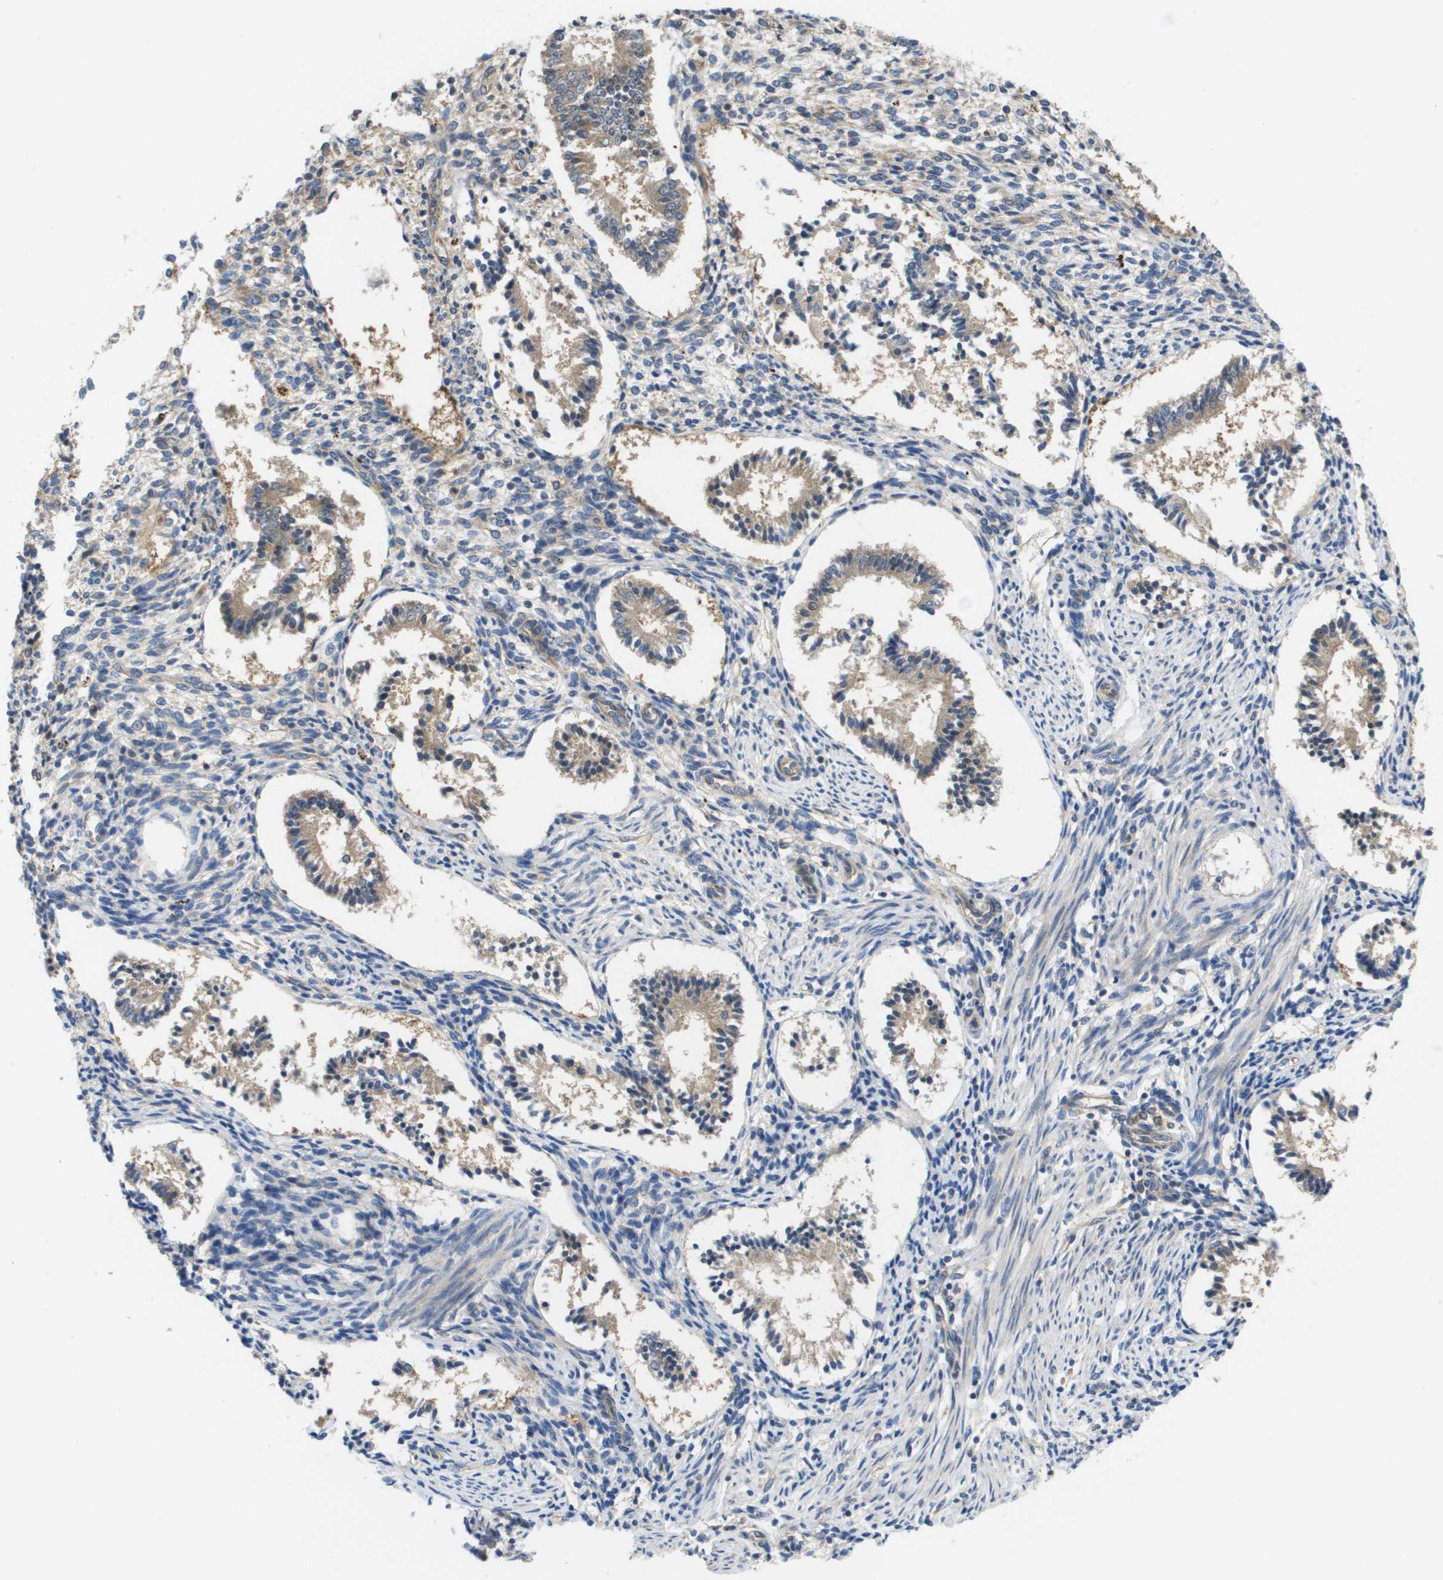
{"staining": {"intensity": "weak", "quantity": "25%-75%", "location": "cytoplasmic/membranous"}, "tissue": "endometrium", "cell_type": "Cells in endometrial stroma", "image_type": "normal", "snomed": [{"axis": "morphology", "description": "Normal tissue, NOS"}, {"axis": "topography", "description": "Endometrium"}], "caption": "Immunohistochemistry image of benign human endometrium stained for a protein (brown), which displays low levels of weak cytoplasmic/membranous positivity in approximately 25%-75% of cells in endometrial stroma.", "gene": "EIF4G2", "patient": {"sex": "female", "age": 42}}